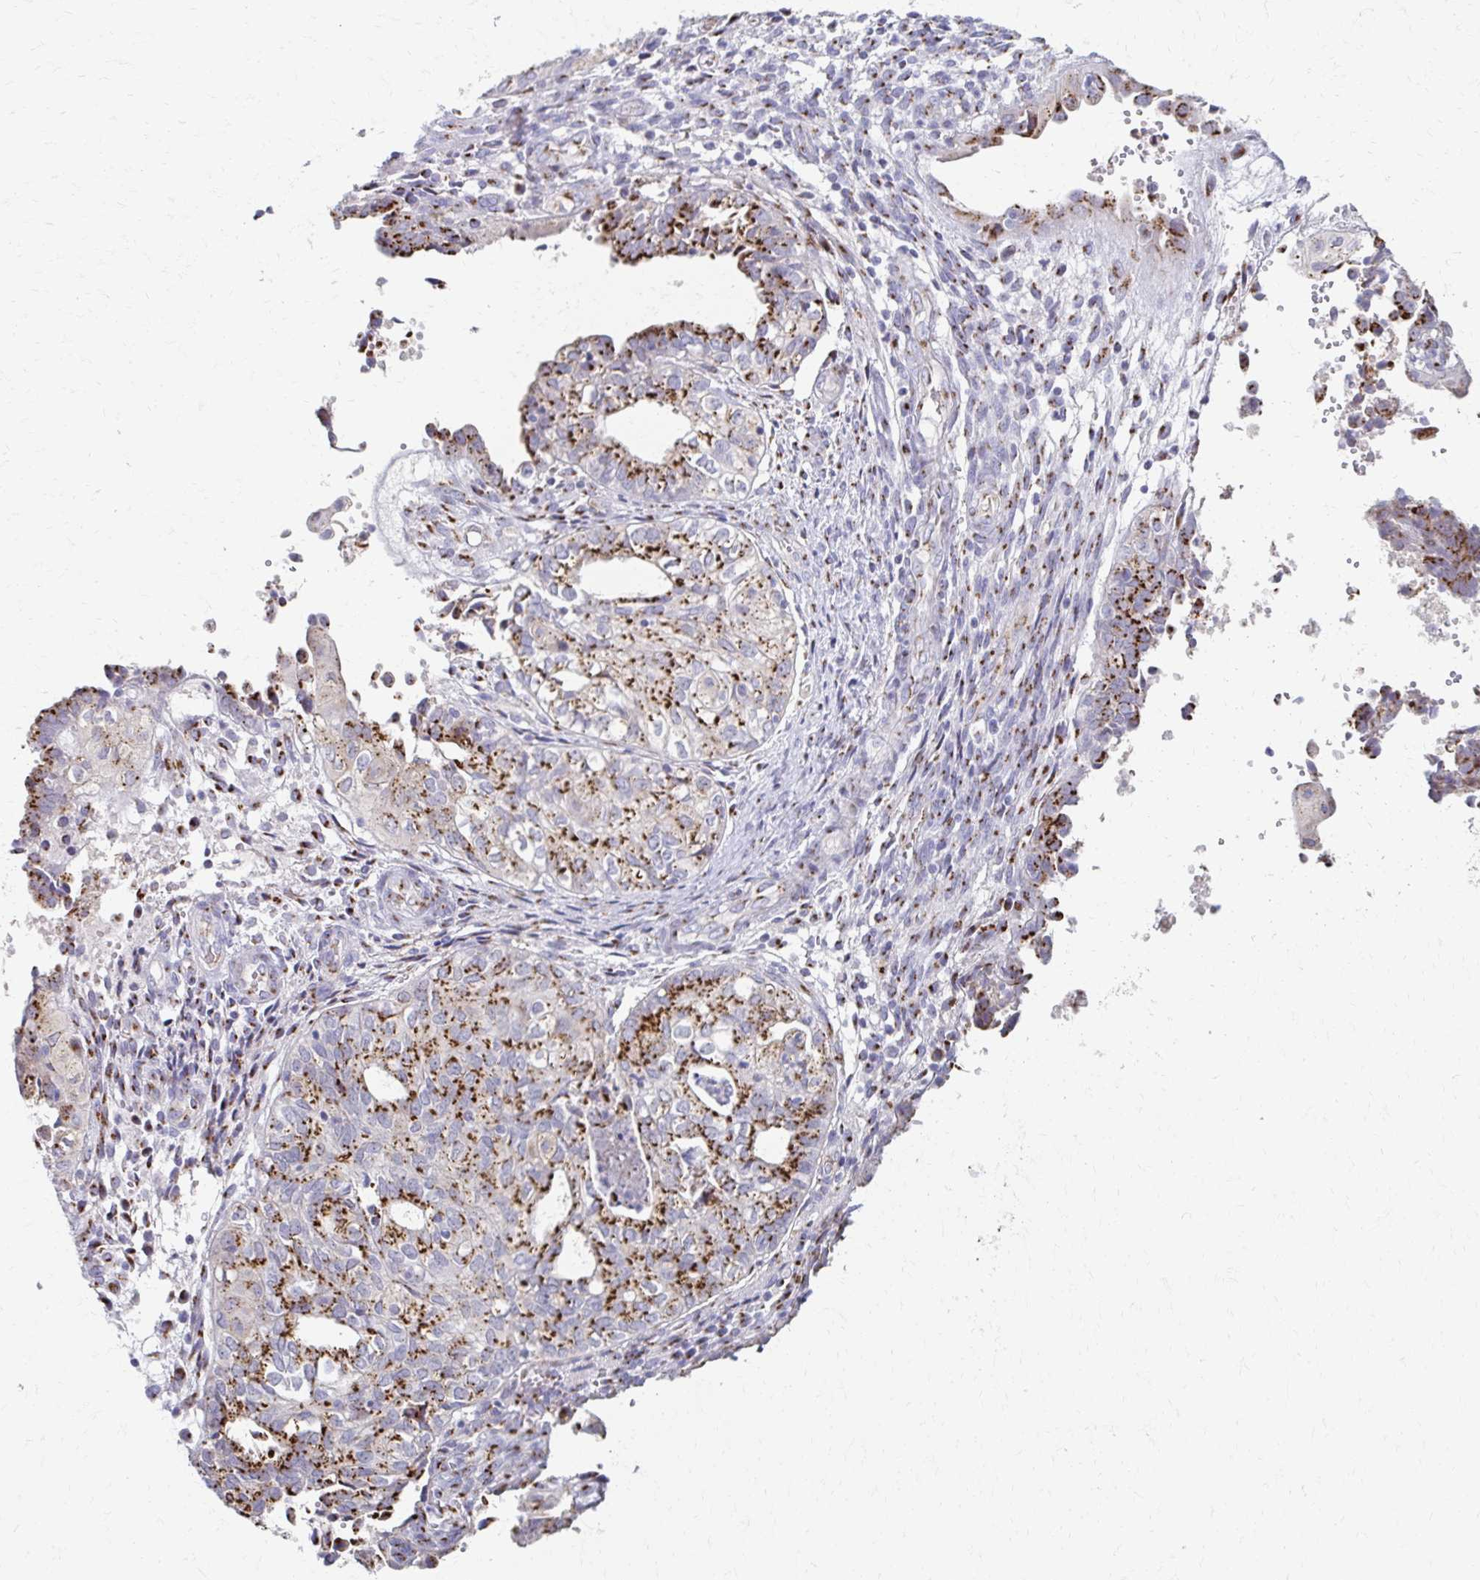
{"staining": {"intensity": "strong", "quantity": "25%-75%", "location": "cytoplasmic/membranous"}, "tissue": "ovarian cancer", "cell_type": "Tumor cells", "image_type": "cancer", "snomed": [{"axis": "morphology", "description": "Carcinoma, endometroid"}, {"axis": "topography", "description": "Ovary"}], "caption": "Ovarian cancer stained for a protein (brown) displays strong cytoplasmic/membranous positive expression in approximately 25%-75% of tumor cells.", "gene": "TM9SF1", "patient": {"sex": "female", "age": 64}}